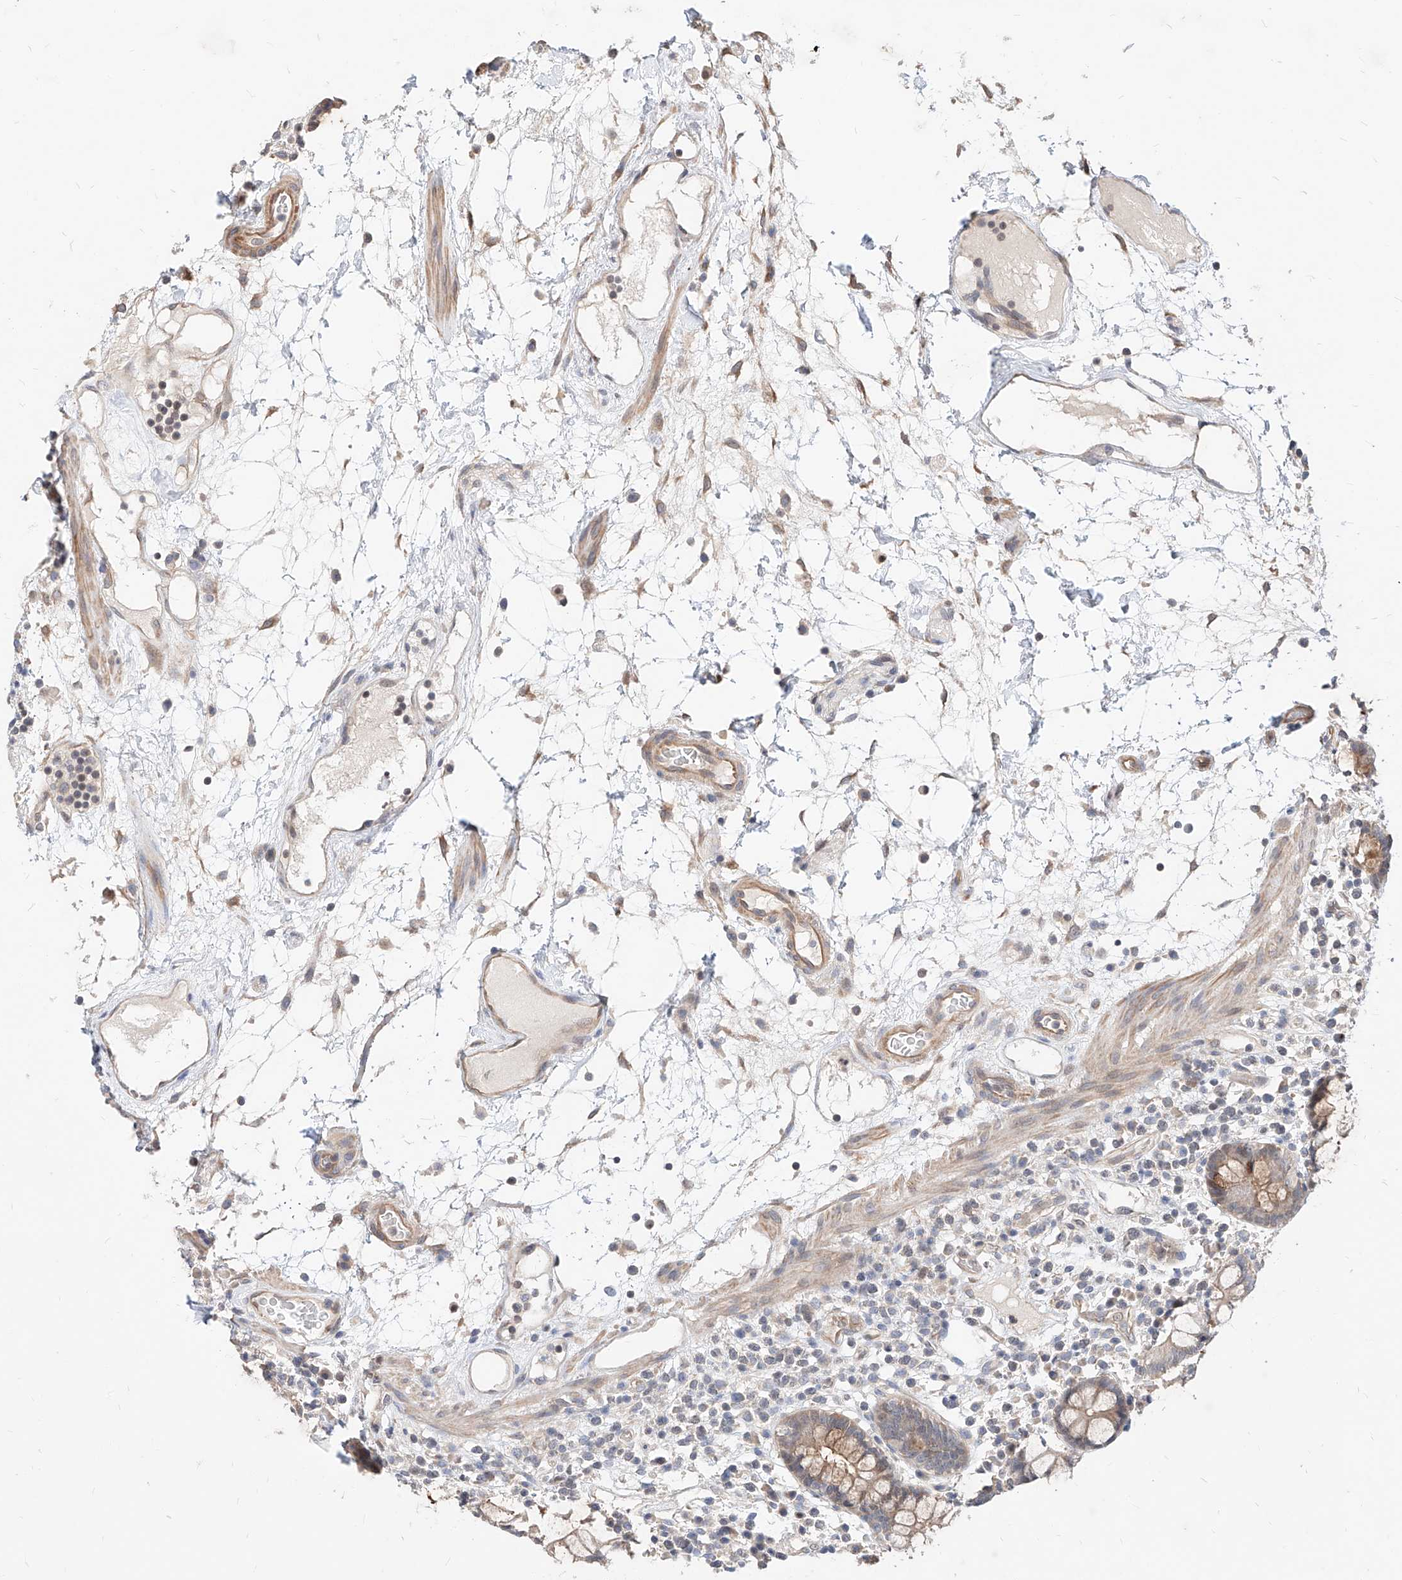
{"staining": {"intensity": "moderate", "quantity": ">75%", "location": "cytoplasmic/membranous"}, "tissue": "colon", "cell_type": "Endothelial cells", "image_type": "normal", "snomed": [{"axis": "morphology", "description": "Normal tissue, NOS"}, {"axis": "topography", "description": "Colon"}], "caption": "The histopathology image shows staining of unremarkable colon, revealing moderate cytoplasmic/membranous protein positivity (brown color) within endothelial cells. Nuclei are stained in blue.", "gene": "TSNAX", "patient": {"sex": "female", "age": 79}}